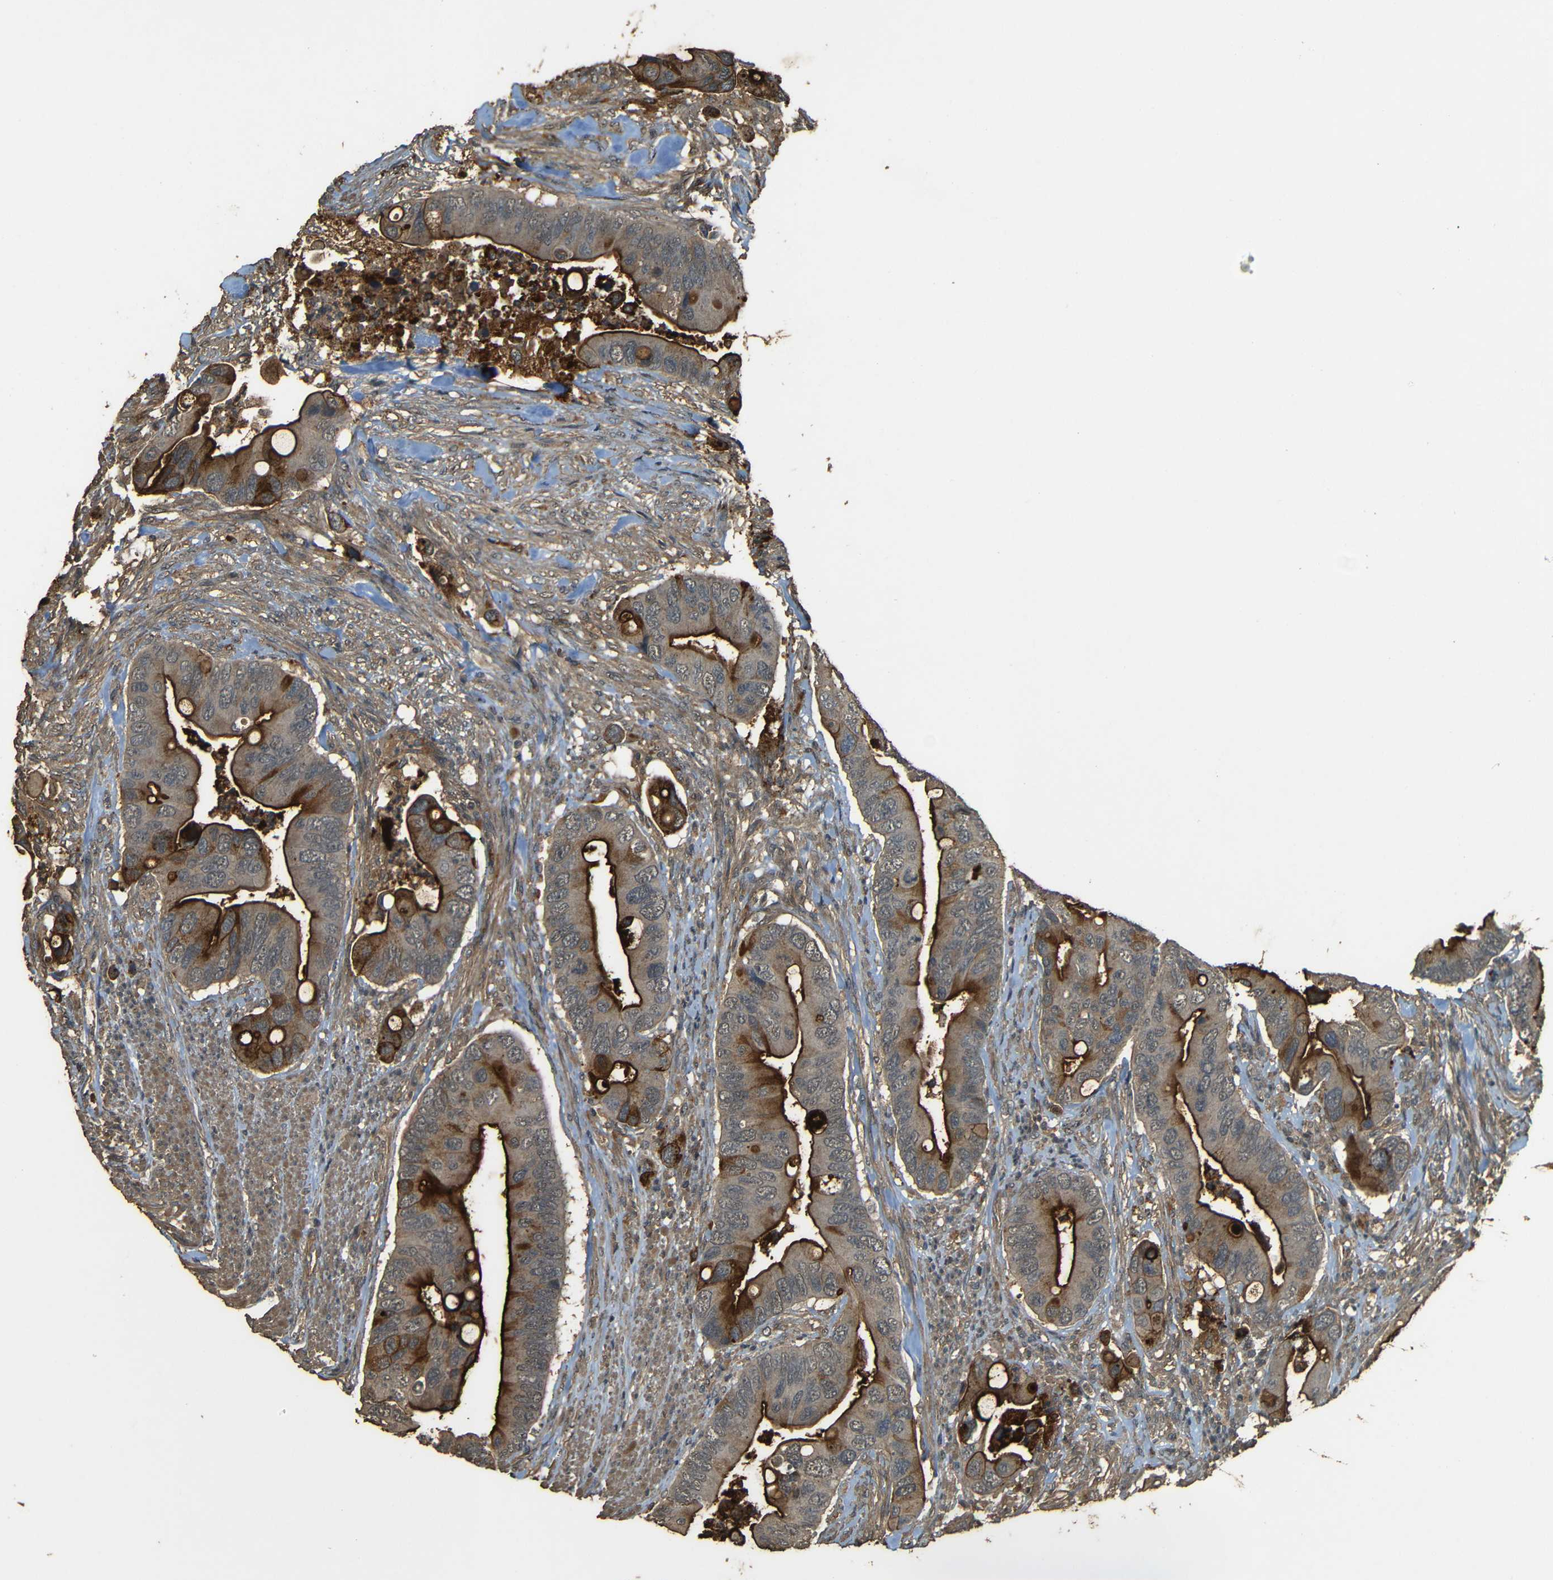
{"staining": {"intensity": "moderate", "quantity": ">75%", "location": "cytoplasmic/membranous"}, "tissue": "colorectal cancer", "cell_type": "Tumor cells", "image_type": "cancer", "snomed": [{"axis": "morphology", "description": "Adenocarcinoma, NOS"}, {"axis": "topography", "description": "Rectum"}], "caption": "Brown immunohistochemical staining in adenocarcinoma (colorectal) shows moderate cytoplasmic/membranous staining in approximately >75% of tumor cells. The staining was performed using DAB to visualize the protein expression in brown, while the nuclei were stained in blue with hematoxylin (Magnification: 20x).", "gene": "PDE5A", "patient": {"sex": "female", "age": 57}}